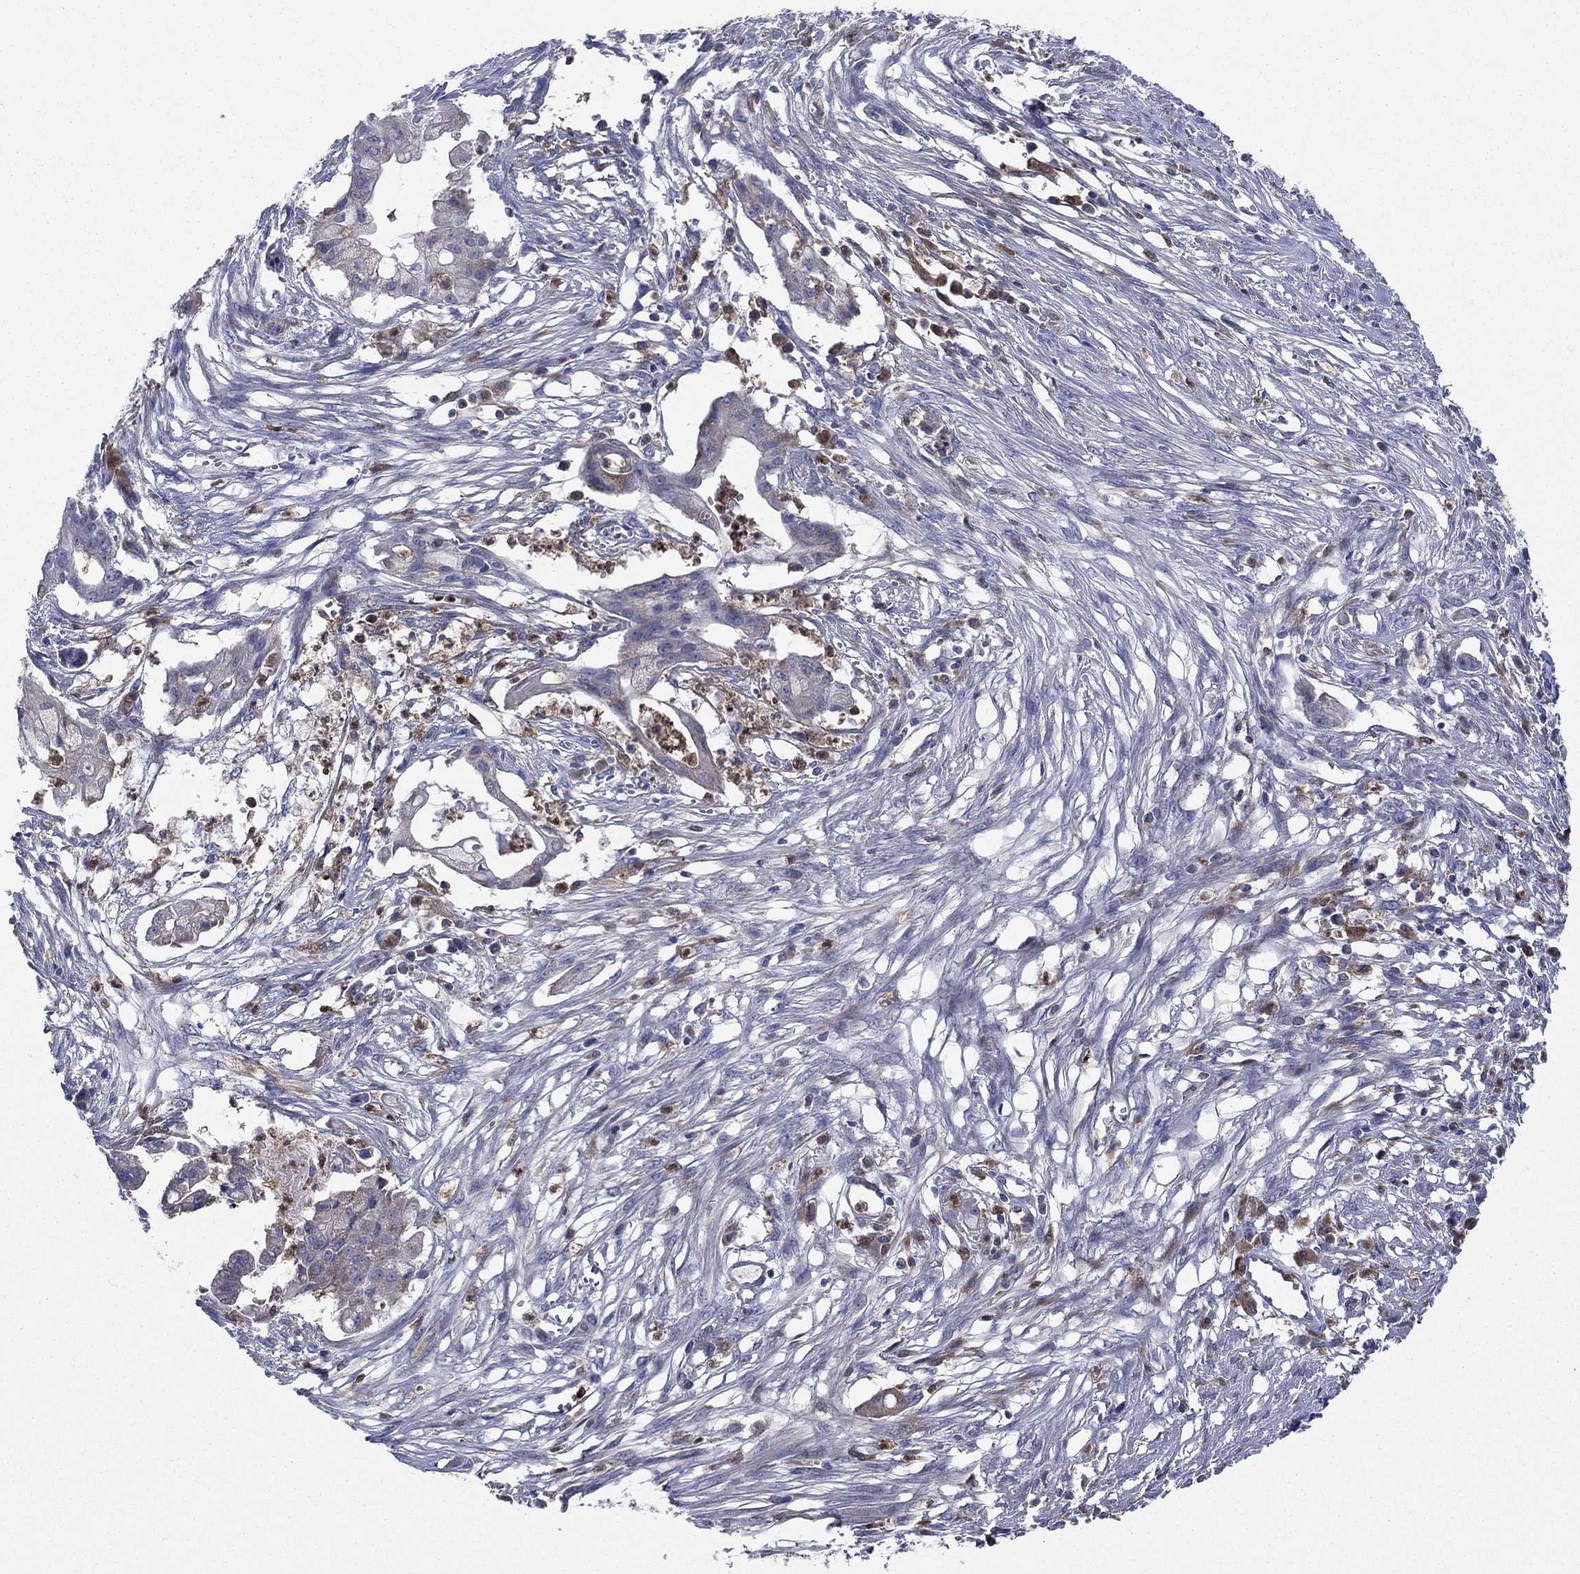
{"staining": {"intensity": "weak", "quantity": "<25%", "location": "cytoplasmic/membranous"}, "tissue": "pancreatic cancer", "cell_type": "Tumor cells", "image_type": "cancer", "snomed": [{"axis": "morphology", "description": "Normal tissue, NOS"}, {"axis": "morphology", "description": "Adenocarcinoma, NOS"}, {"axis": "topography", "description": "Pancreas"}], "caption": "The micrograph shows no significant staining in tumor cells of pancreatic cancer.", "gene": "RNF19B", "patient": {"sex": "female", "age": 58}}